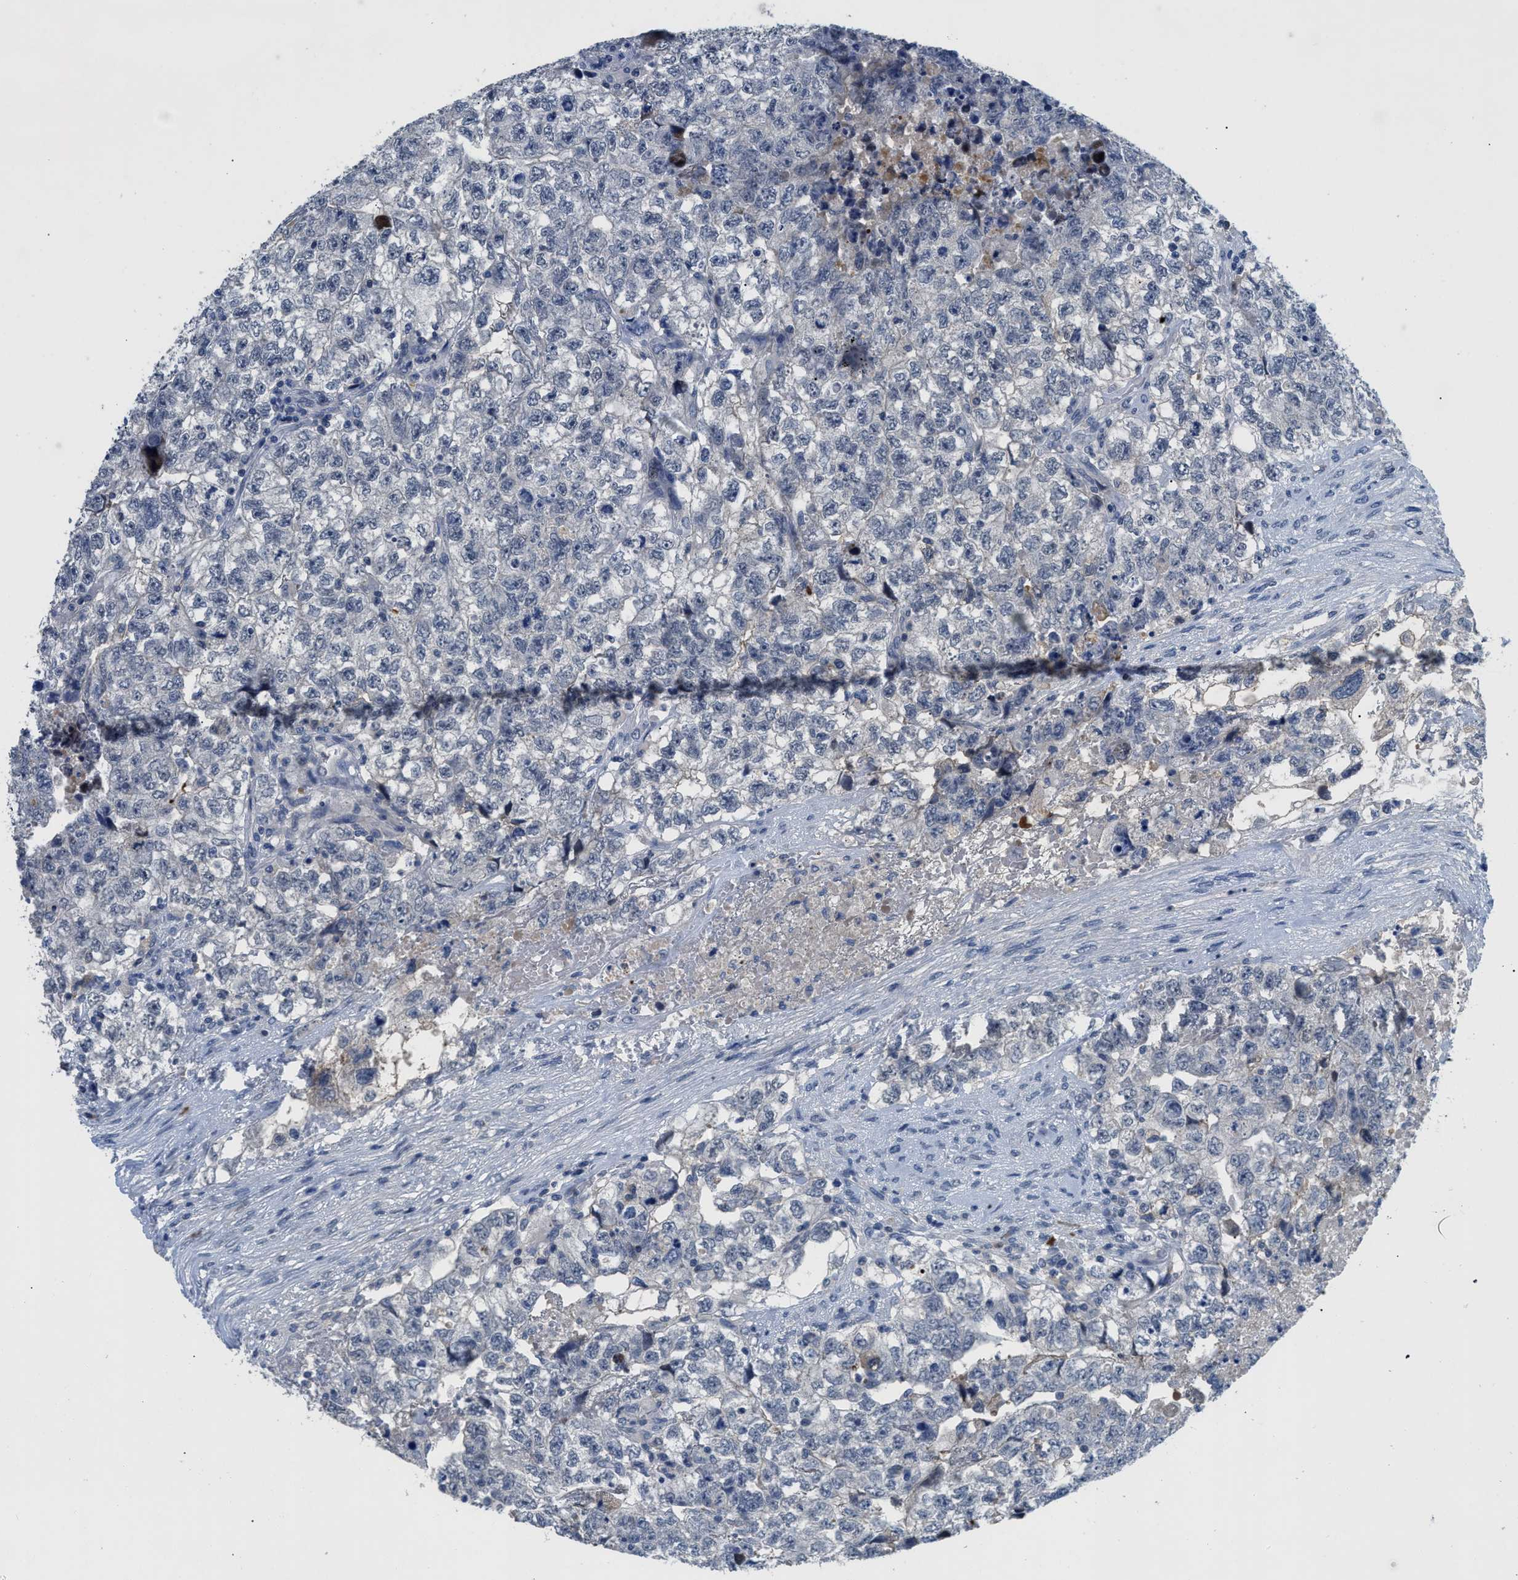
{"staining": {"intensity": "negative", "quantity": "none", "location": "none"}, "tissue": "testis cancer", "cell_type": "Tumor cells", "image_type": "cancer", "snomed": [{"axis": "morphology", "description": "Carcinoma, Embryonal, NOS"}, {"axis": "topography", "description": "Testis"}], "caption": "High magnification brightfield microscopy of embryonal carcinoma (testis) stained with DAB (brown) and counterstained with hematoxylin (blue): tumor cells show no significant expression.", "gene": "OR9K2", "patient": {"sex": "male", "age": 36}}